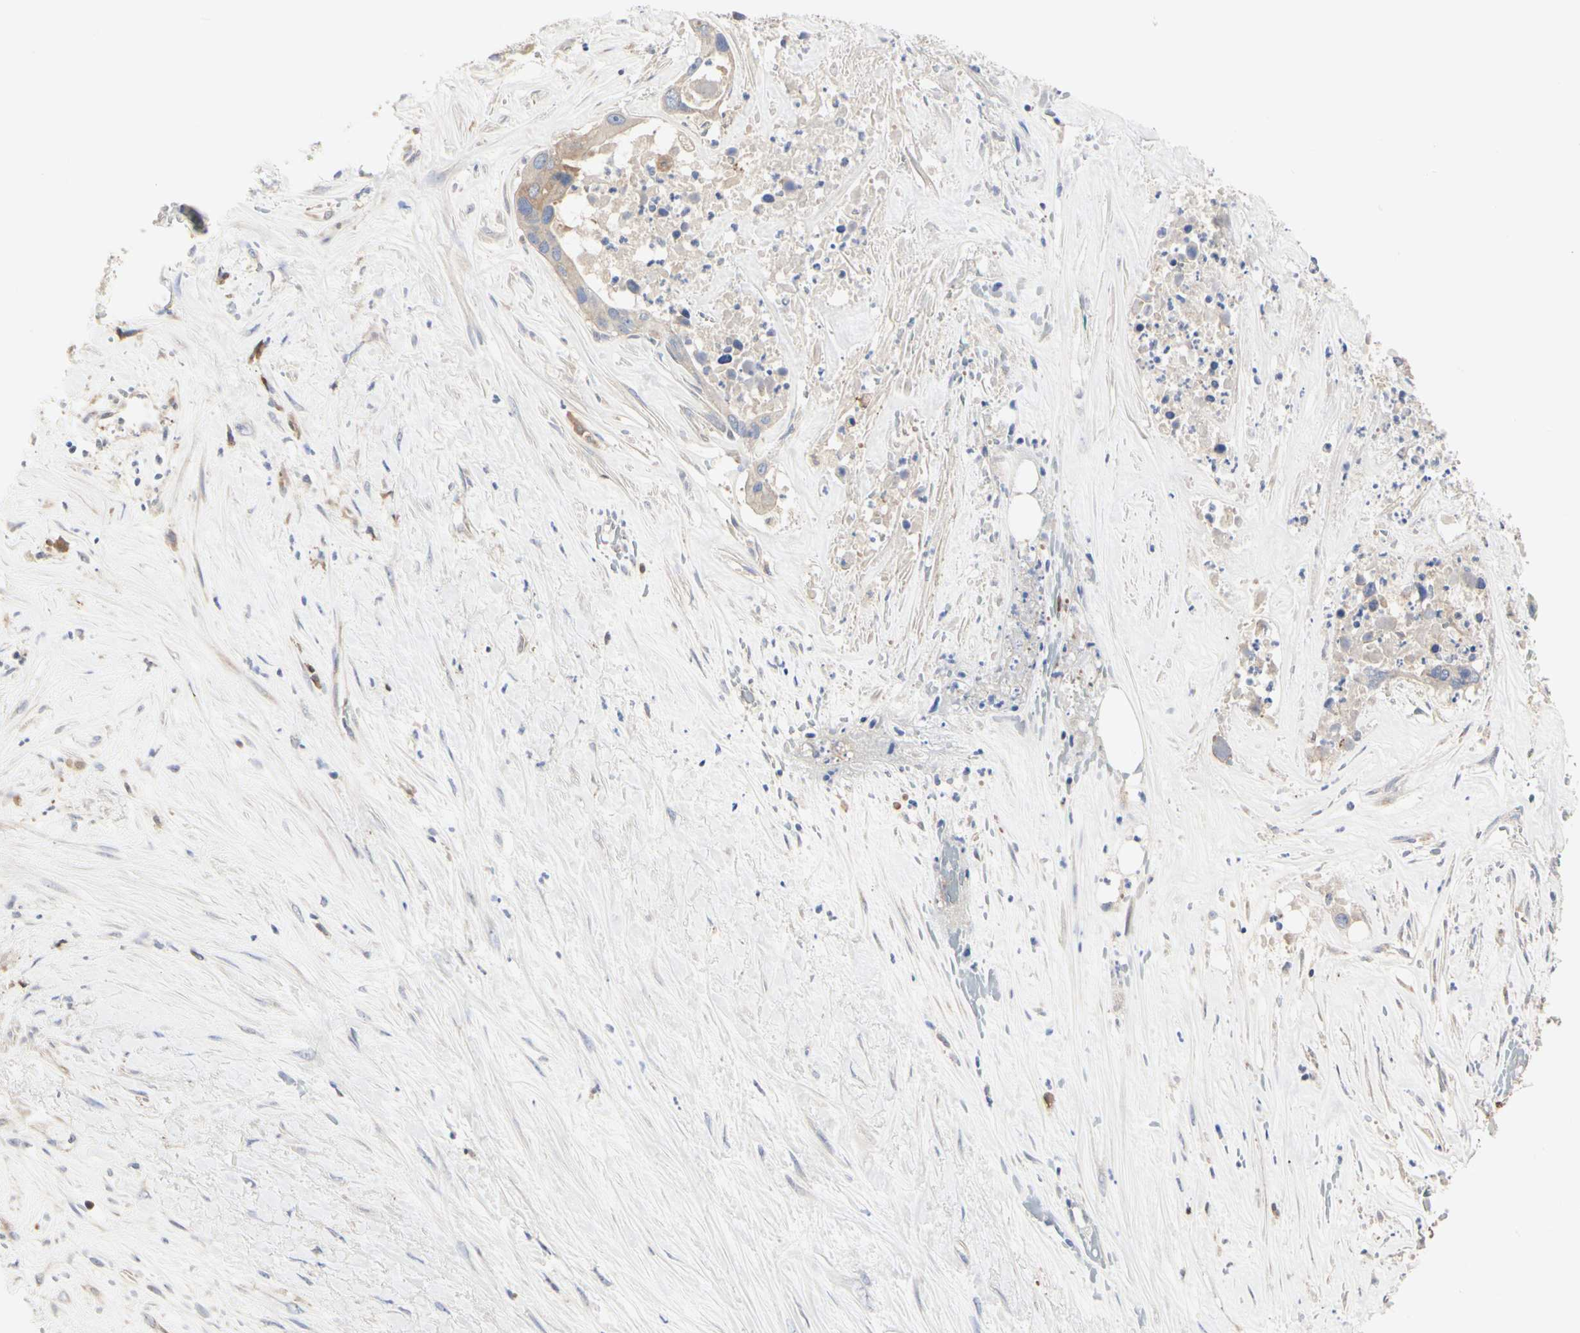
{"staining": {"intensity": "weak", "quantity": ">75%", "location": "cytoplasmic/membranous"}, "tissue": "liver cancer", "cell_type": "Tumor cells", "image_type": "cancer", "snomed": [{"axis": "morphology", "description": "Cholangiocarcinoma"}, {"axis": "topography", "description": "Liver"}], "caption": "Protein analysis of liver cholangiocarcinoma tissue exhibits weak cytoplasmic/membranous staining in approximately >75% of tumor cells. (brown staining indicates protein expression, while blue staining denotes nuclei).", "gene": "C3orf52", "patient": {"sex": "female", "age": 65}}